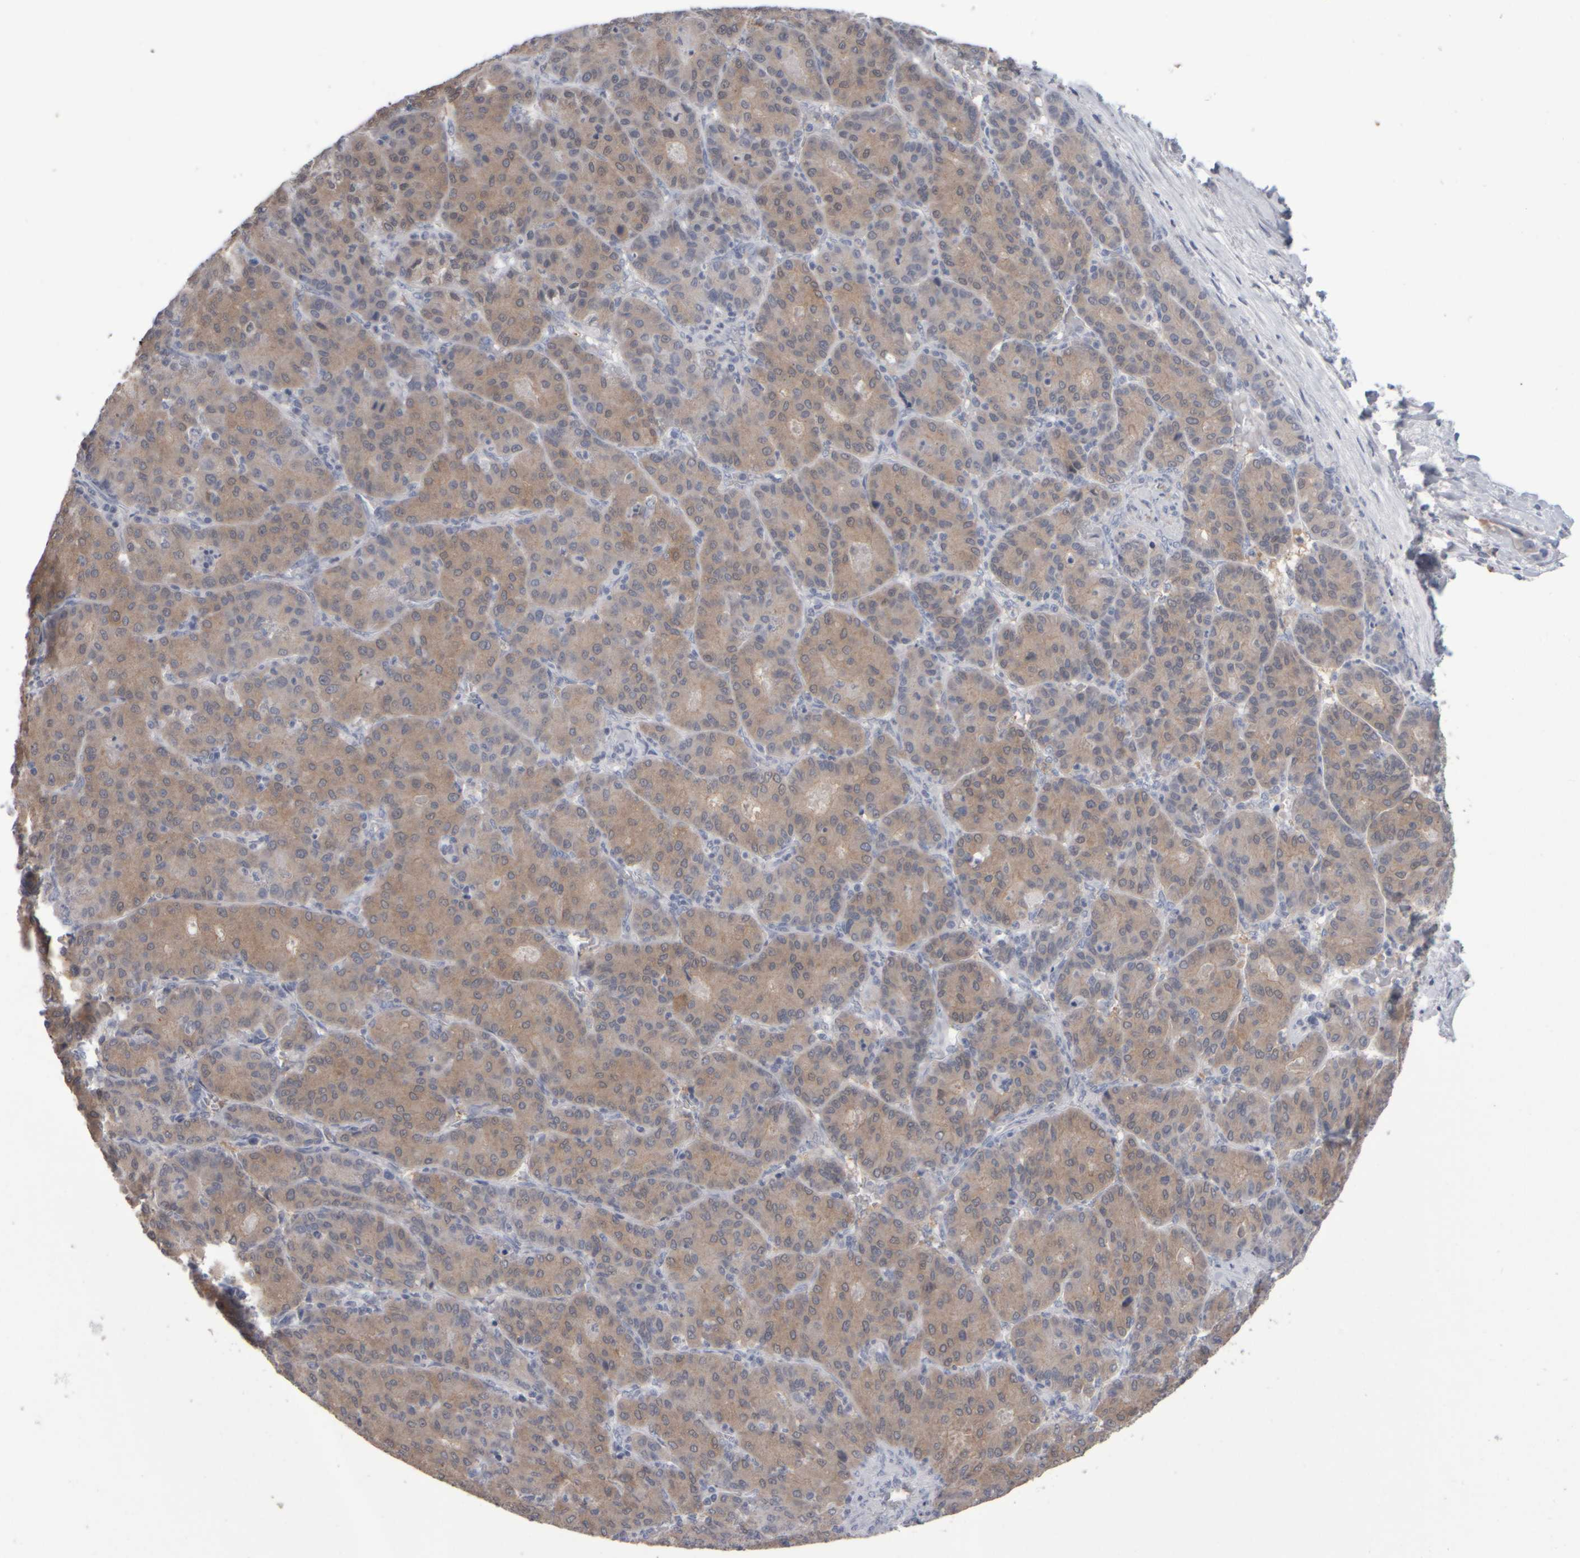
{"staining": {"intensity": "moderate", "quantity": ">75%", "location": "cytoplasmic/membranous"}, "tissue": "liver cancer", "cell_type": "Tumor cells", "image_type": "cancer", "snomed": [{"axis": "morphology", "description": "Carcinoma, Hepatocellular, NOS"}, {"axis": "topography", "description": "Liver"}], "caption": "Protein staining of liver cancer (hepatocellular carcinoma) tissue demonstrates moderate cytoplasmic/membranous staining in approximately >75% of tumor cells.", "gene": "EPHX2", "patient": {"sex": "male", "age": 65}}